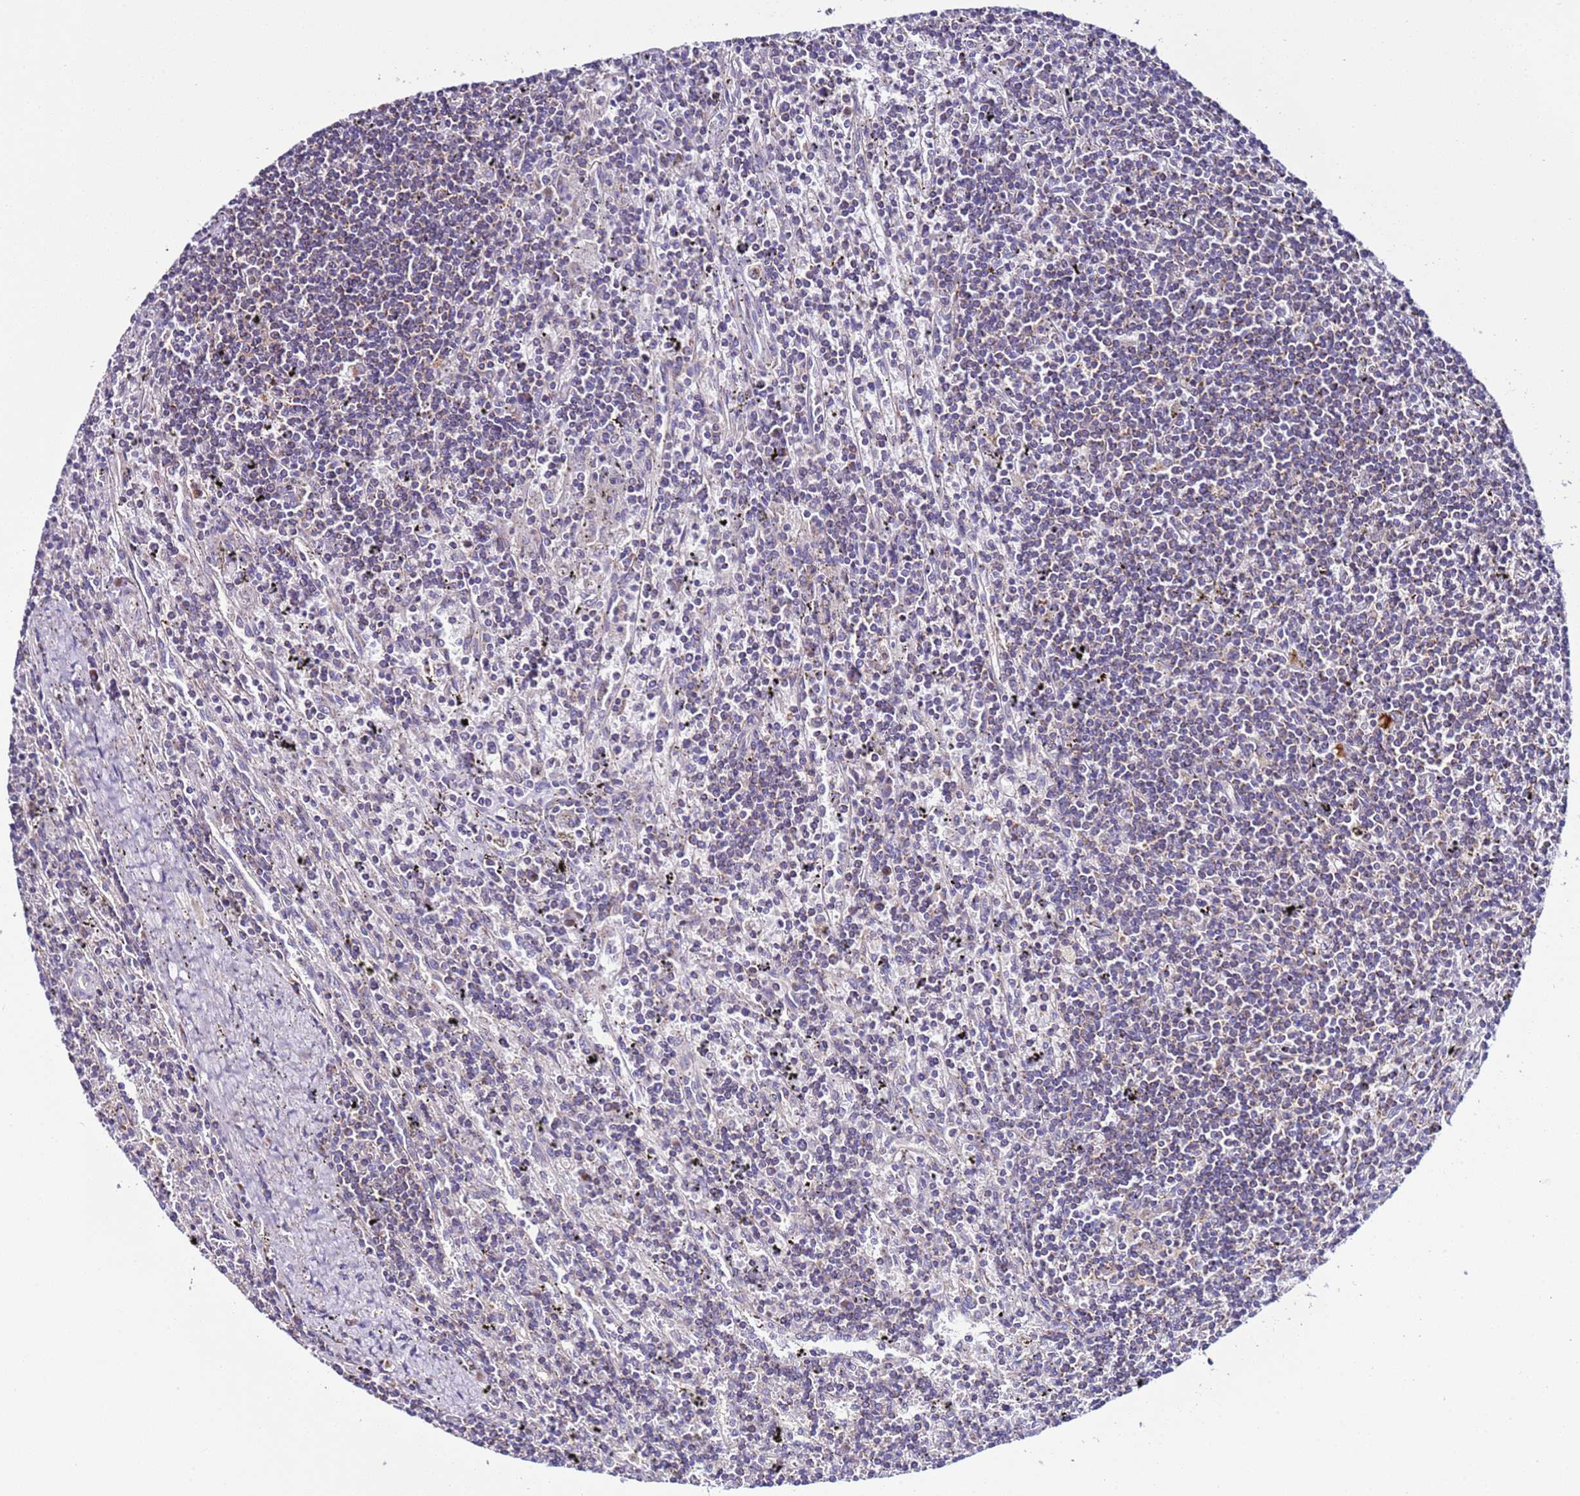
{"staining": {"intensity": "negative", "quantity": "none", "location": "none"}, "tissue": "lymphoma", "cell_type": "Tumor cells", "image_type": "cancer", "snomed": [{"axis": "morphology", "description": "Malignant lymphoma, non-Hodgkin's type, Low grade"}, {"axis": "topography", "description": "Spleen"}], "caption": "This image is of lymphoma stained with IHC to label a protein in brown with the nuclei are counter-stained blue. There is no staining in tumor cells. The staining was performed using DAB to visualize the protein expression in brown, while the nuclei were stained in blue with hematoxylin (Magnification: 20x).", "gene": "AHI1", "patient": {"sex": "male", "age": 76}}